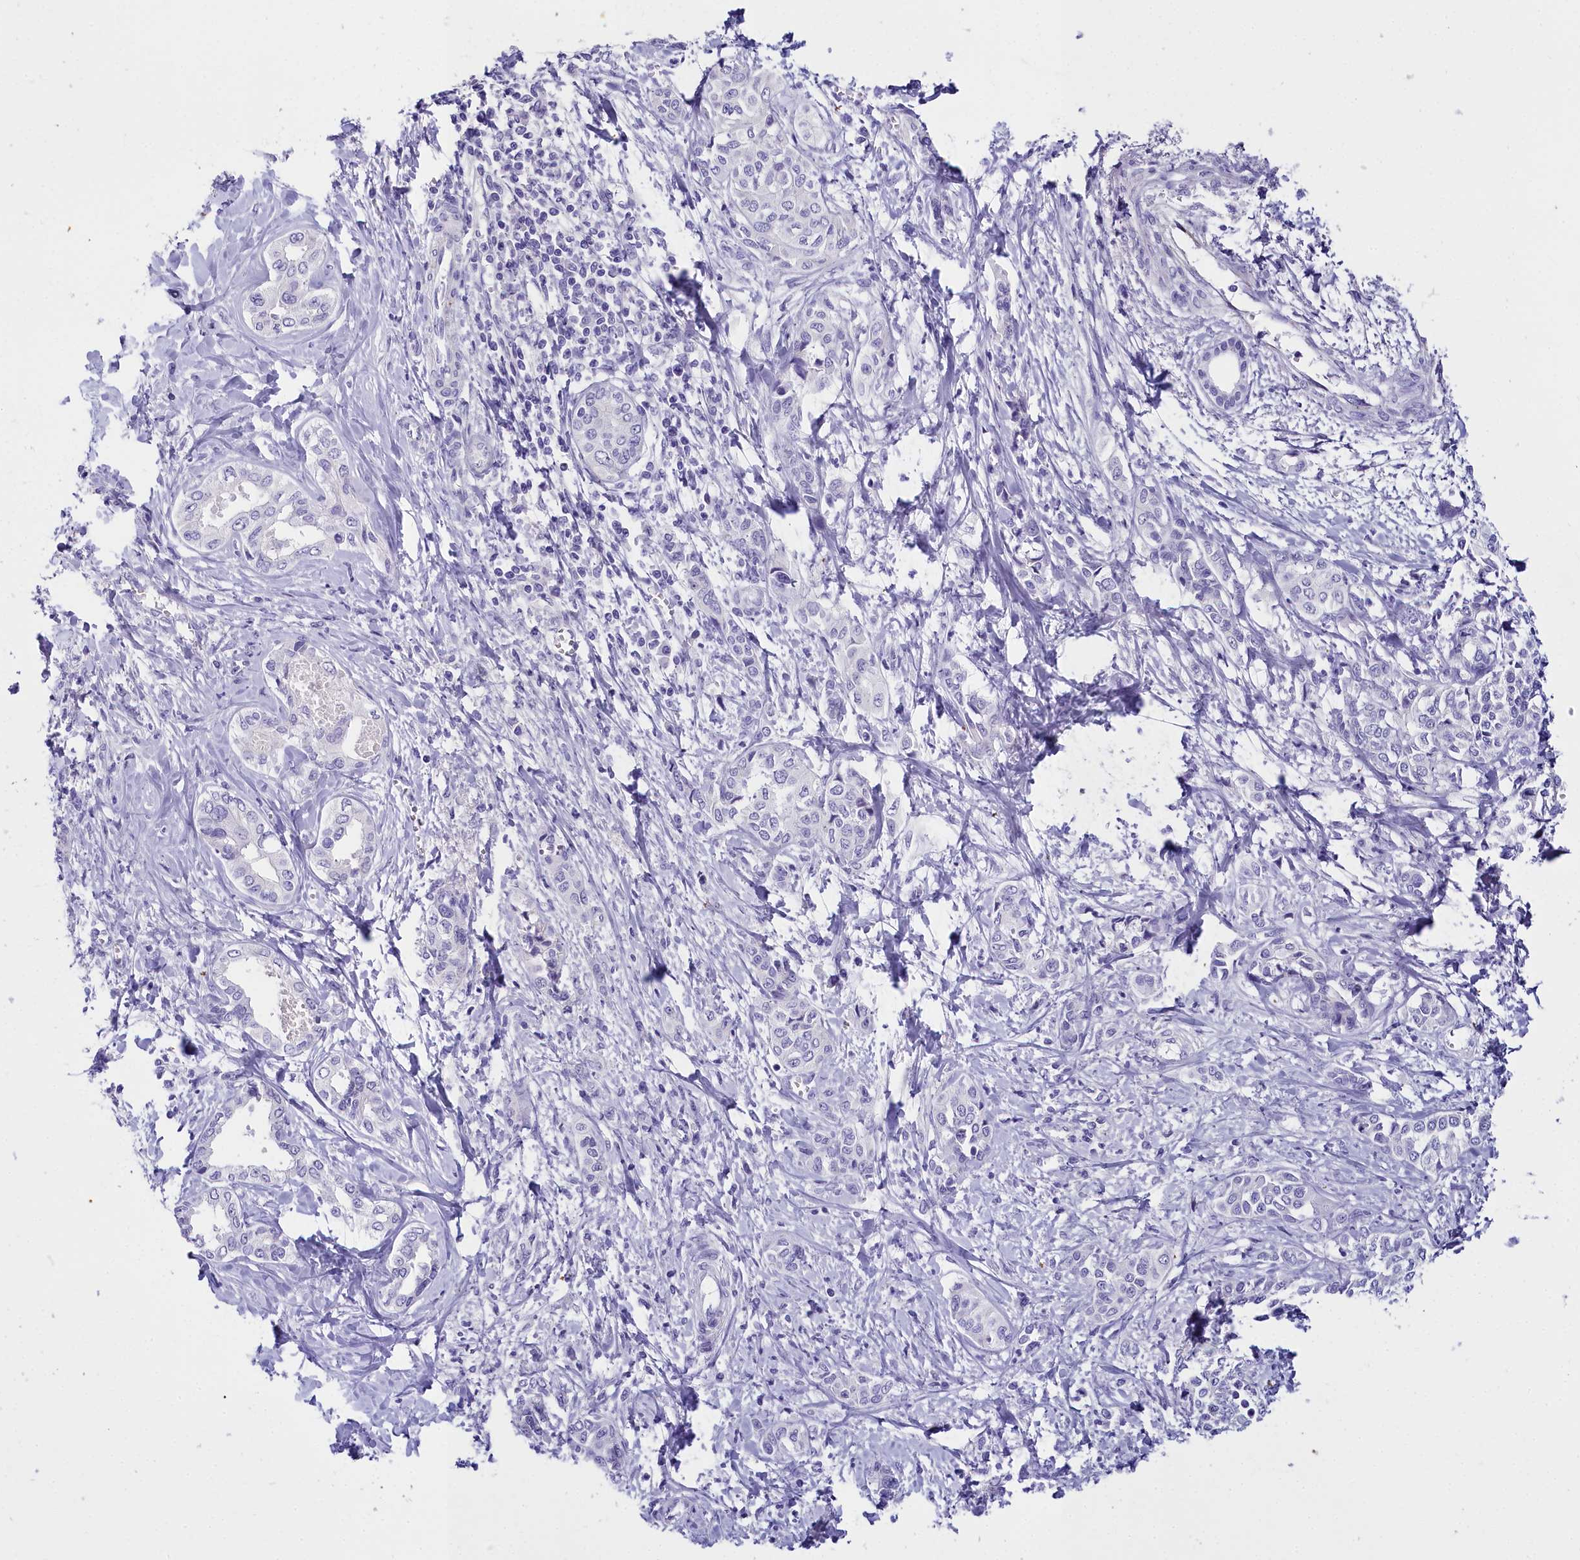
{"staining": {"intensity": "negative", "quantity": "none", "location": "none"}, "tissue": "liver cancer", "cell_type": "Tumor cells", "image_type": "cancer", "snomed": [{"axis": "morphology", "description": "Cholangiocarcinoma"}, {"axis": "topography", "description": "Liver"}], "caption": "Liver cancer was stained to show a protein in brown. There is no significant expression in tumor cells. The staining was performed using DAB (3,3'-diaminobenzidine) to visualize the protein expression in brown, while the nuclei were stained in blue with hematoxylin (Magnification: 20x).", "gene": "TIMM22", "patient": {"sex": "female", "age": 77}}